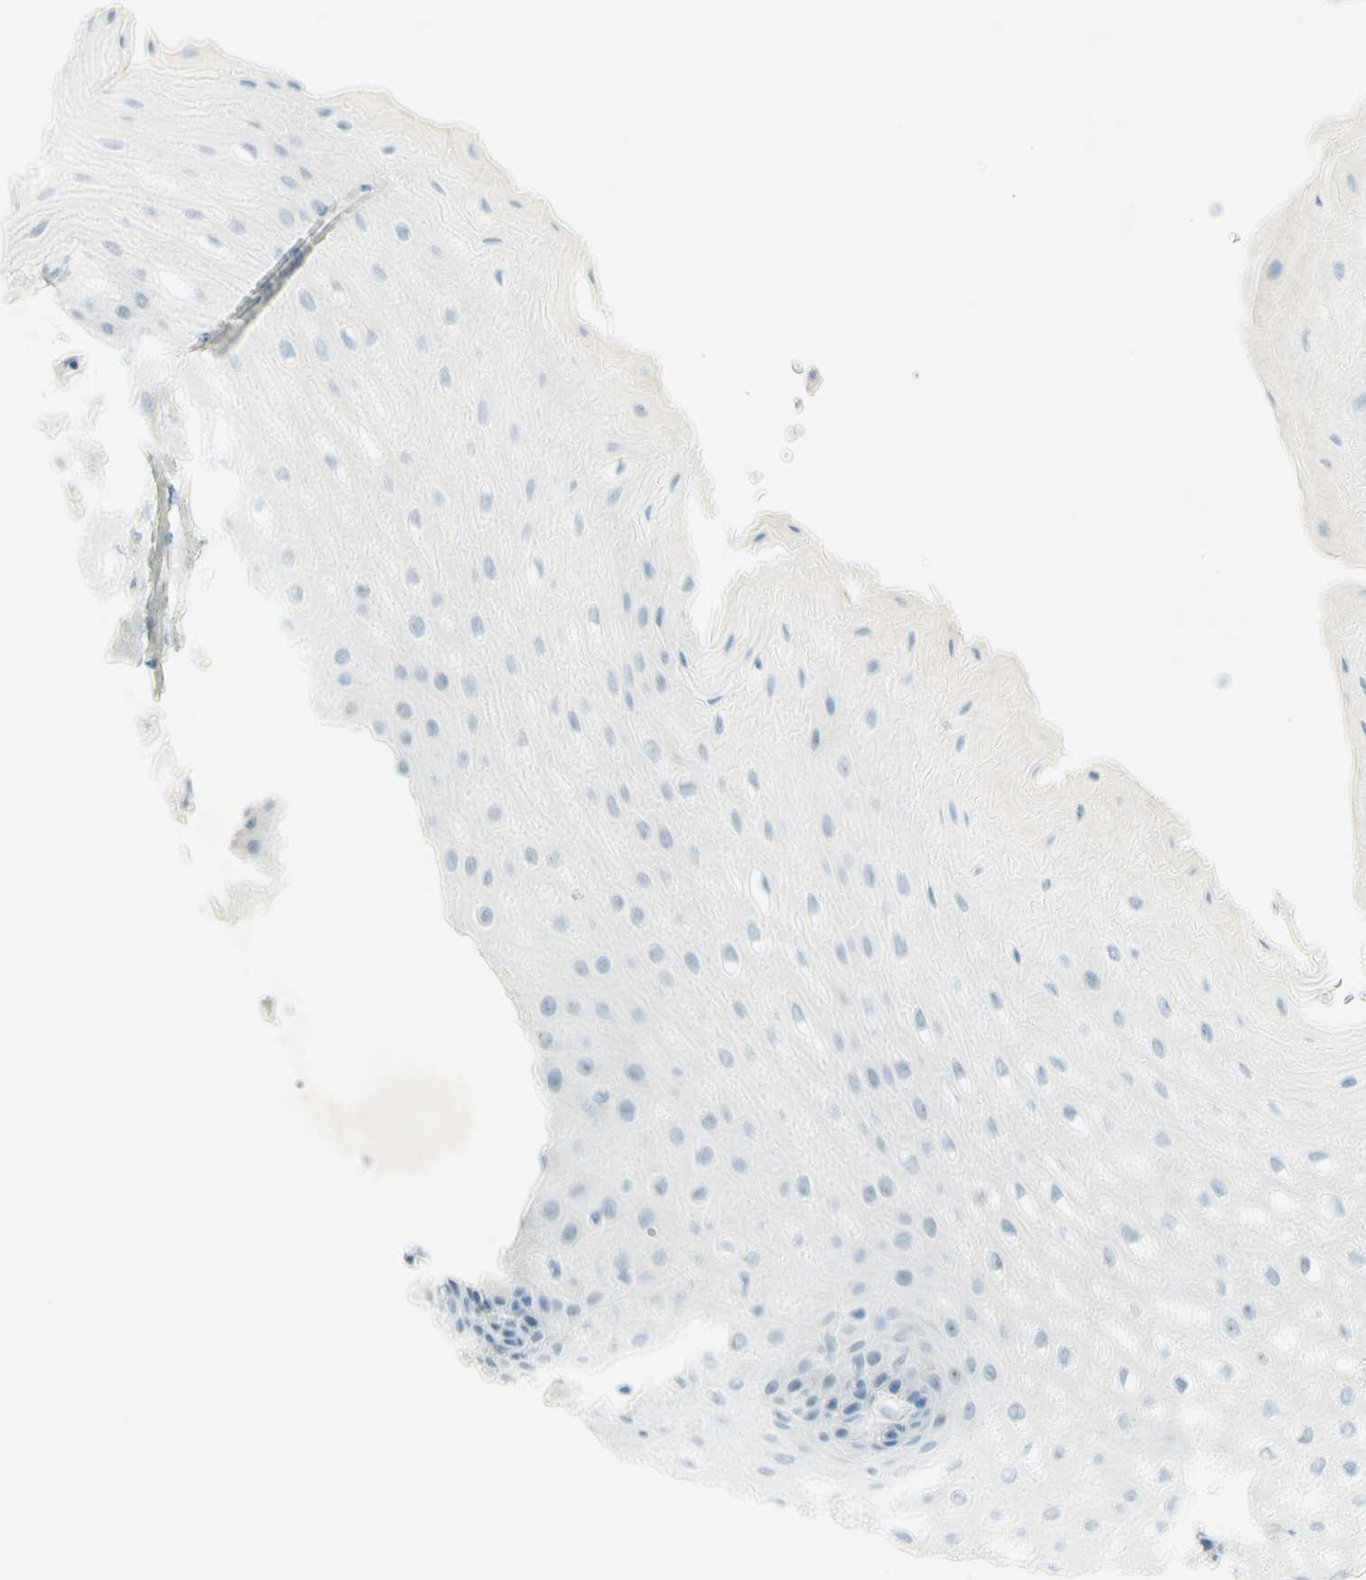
{"staining": {"intensity": "negative", "quantity": "none", "location": "none"}, "tissue": "esophagus", "cell_type": "Squamous epithelial cells", "image_type": "normal", "snomed": [{"axis": "morphology", "description": "Normal tissue, NOS"}, {"axis": "topography", "description": "Esophagus"}], "caption": "This is an IHC micrograph of benign esophagus. There is no positivity in squamous epithelial cells.", "gene": "FMR1NB", "patient": {"sex": "male", "age": 54}}